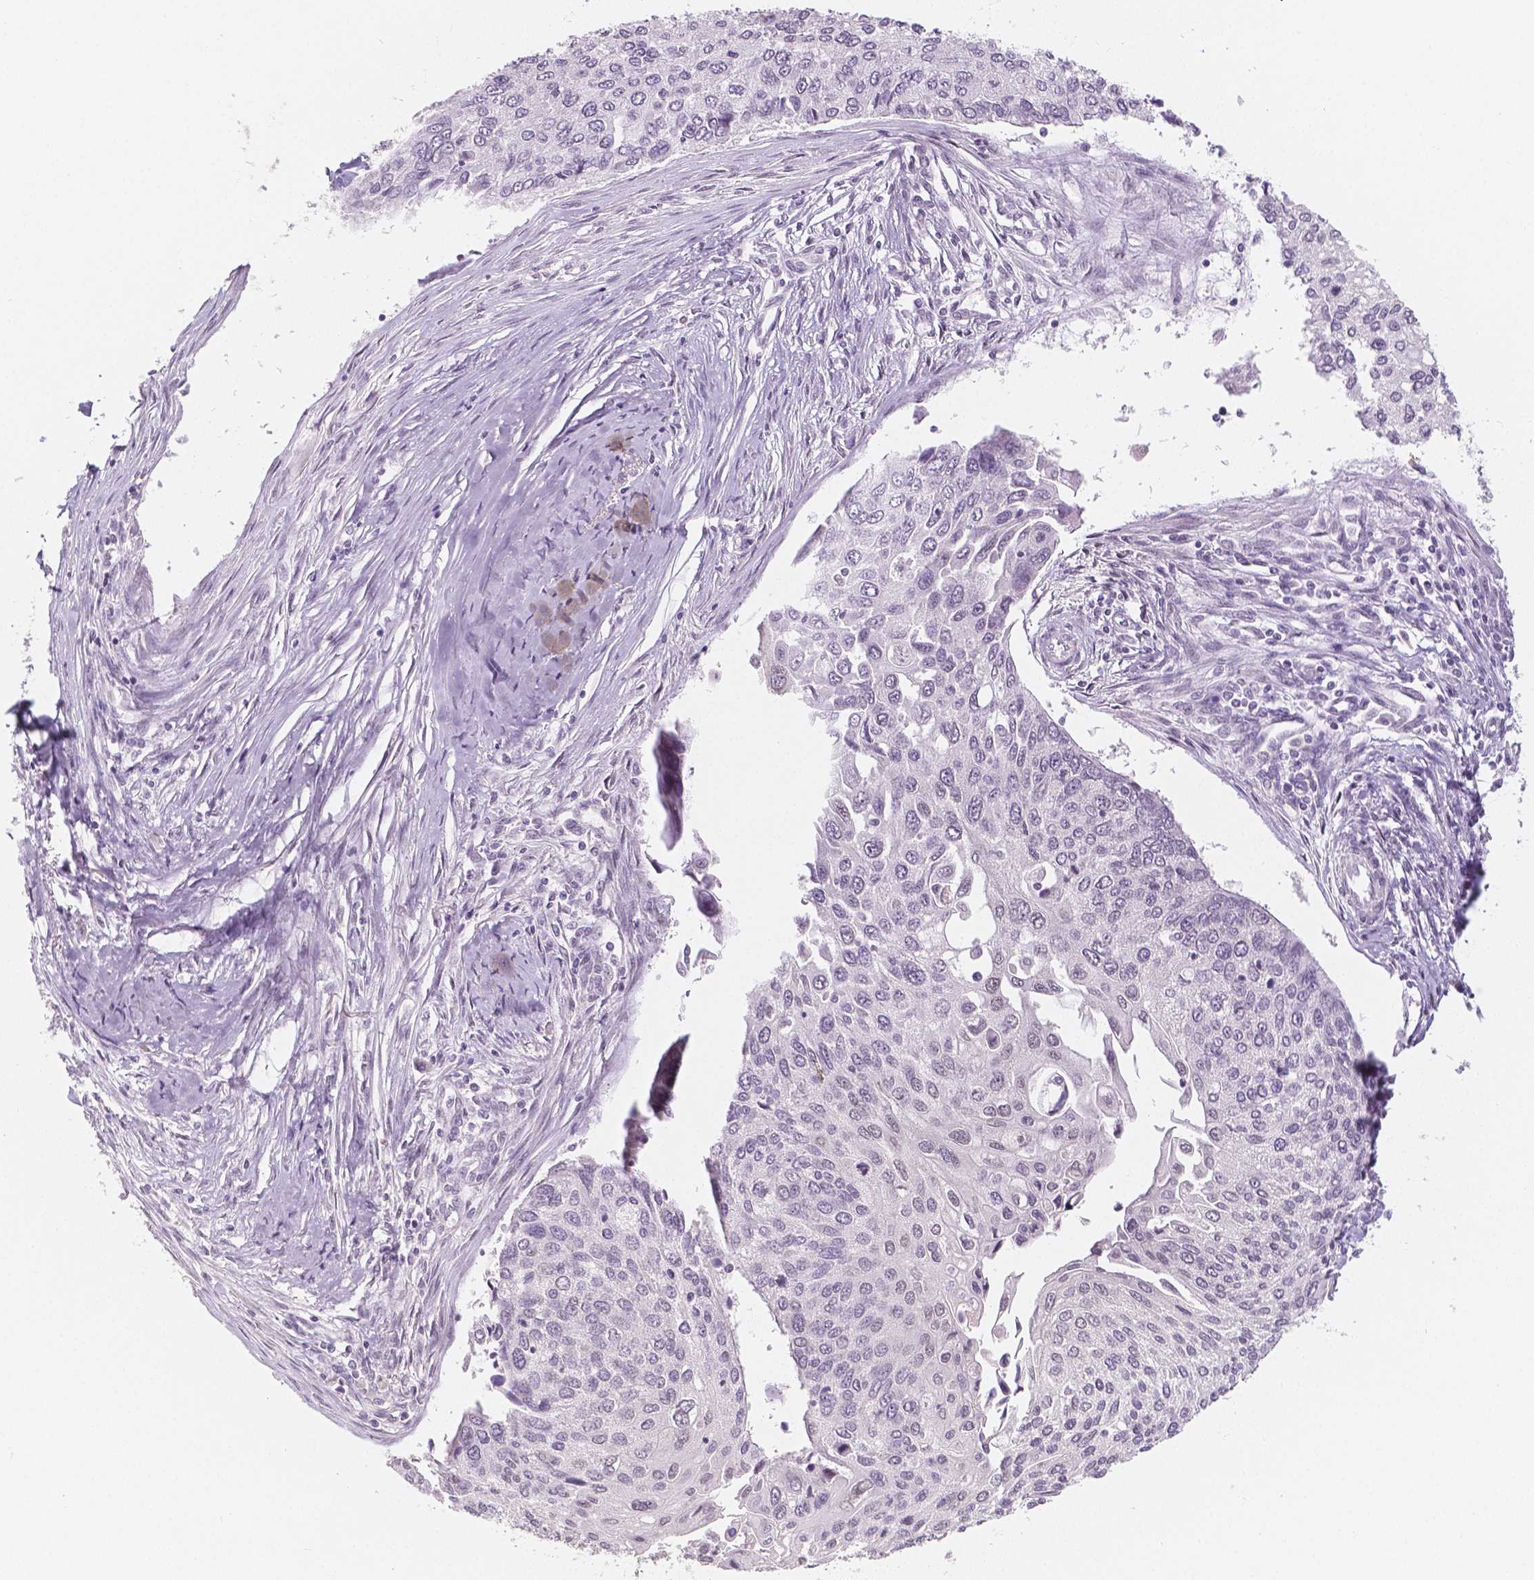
{"staining": {"intensity": "negative", "quantity": "none", "location": "none"}, "tissue": "lung cancer", "cell_type": "Tumor cells", "image_type": "cancer", "snomed": [{"axis": "morphology", "description": "Squamous cell carcinoma, NOS"}, {"axis": "morphology", "description": "Squamous cell carcinoma, metastatic, NOS"}, {"axis": "topography", "description": "Lung"}], "caption": "Immunohistochemistry of human squamous cell carcinoma (lung) exhibits no staining in tumor cells.", "gene": "KDM5B", "patient": {"sex": "male", "age": 63}}